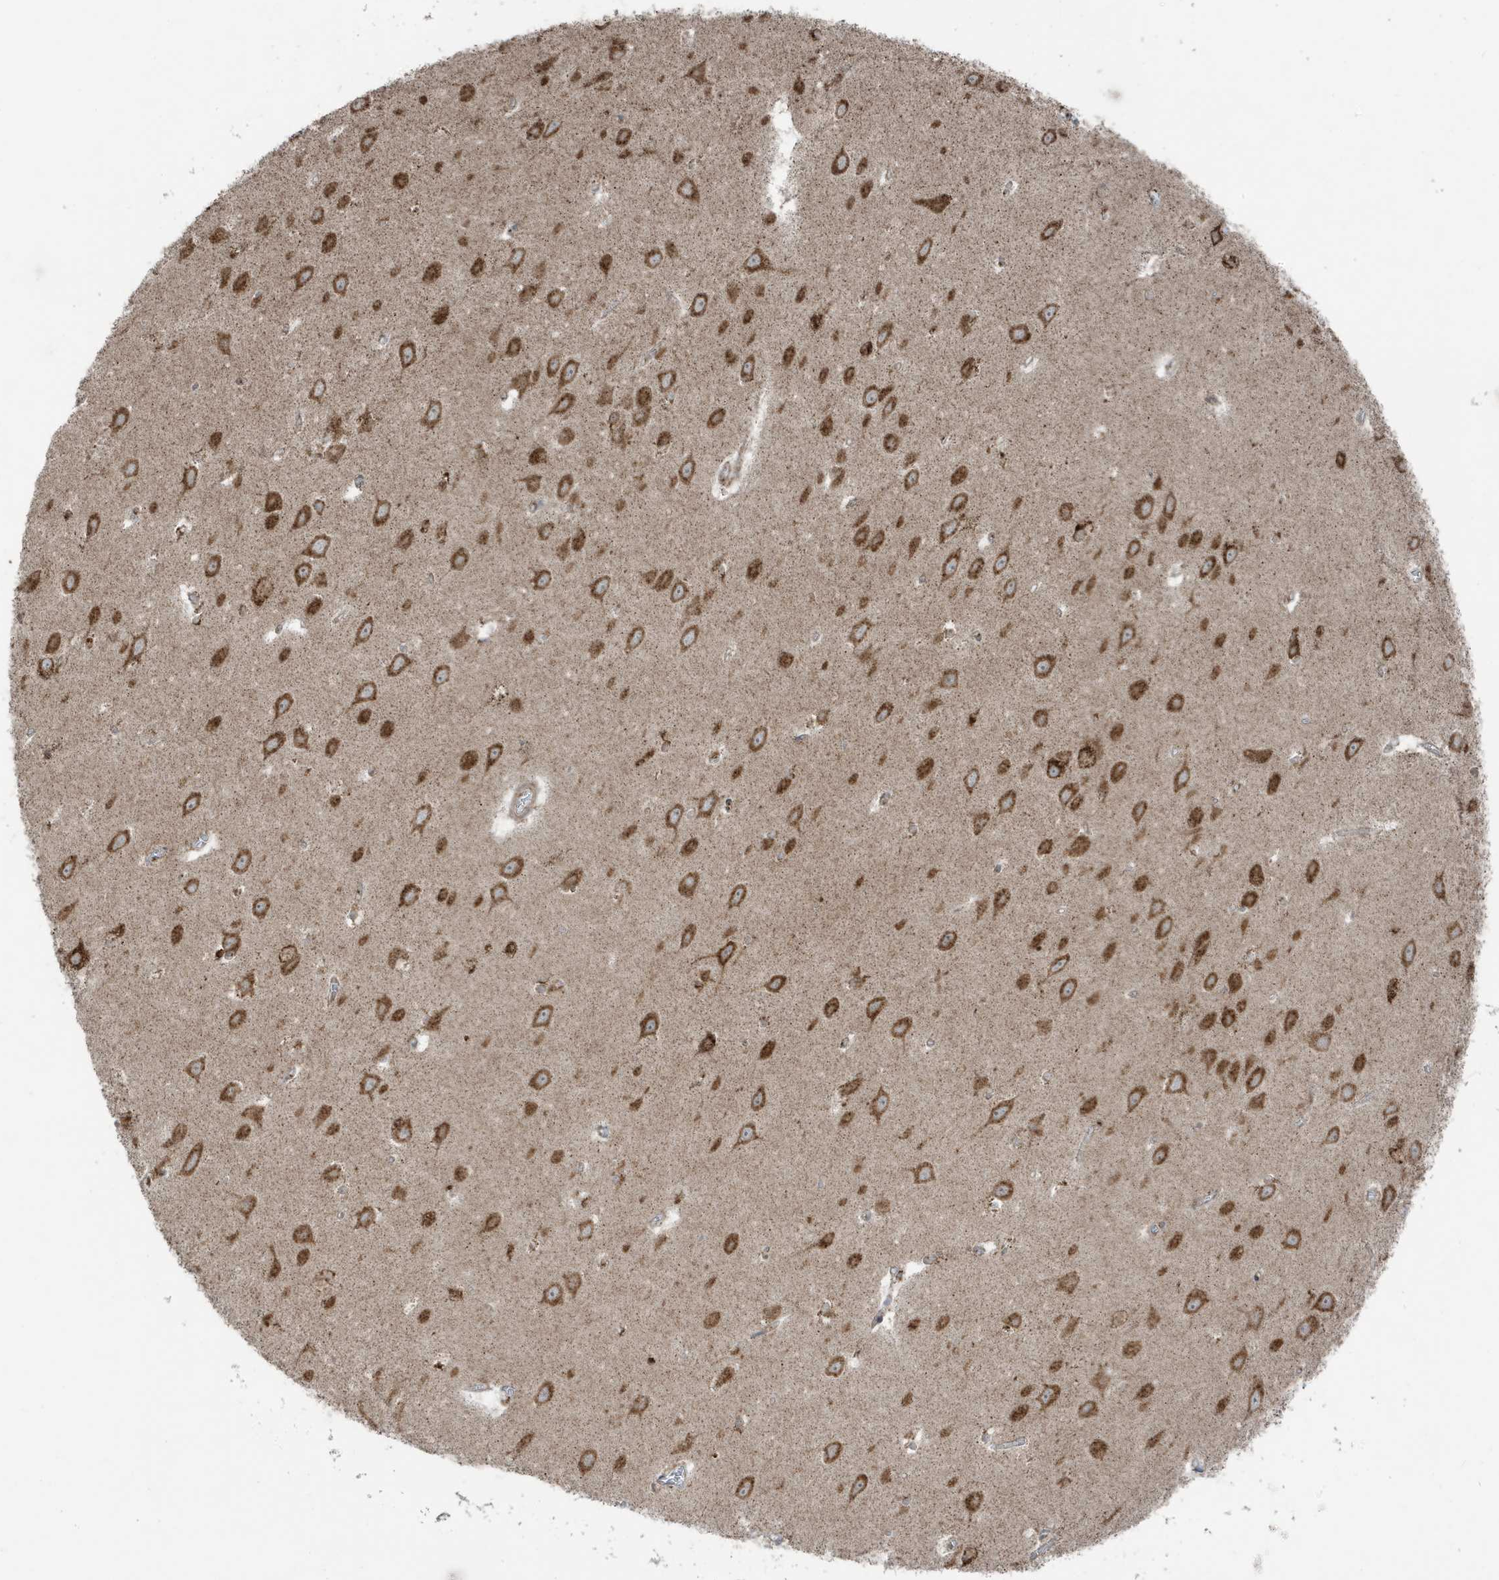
{"staining": {"intensity": "moderate", "quantity": "25%-75%", "location": "cytoplasmic/membranous"}, "tissue": "hippocampus", "cell_type": "Glial cells", "image_type": "normal", "snomed": [{"axis": "morphology", "description": "Normal tissue, NOS"}, {"axis": "topography", "description": "Hippocampus"}], "caption": "Protein expression analysis of normal human hippocampus reveals moderate cytoplasmic/membranous positivity in about 25%-75% of glial cells.", "gene": "GOLGA4", "patient": {"sex": "female", "age": 64}}